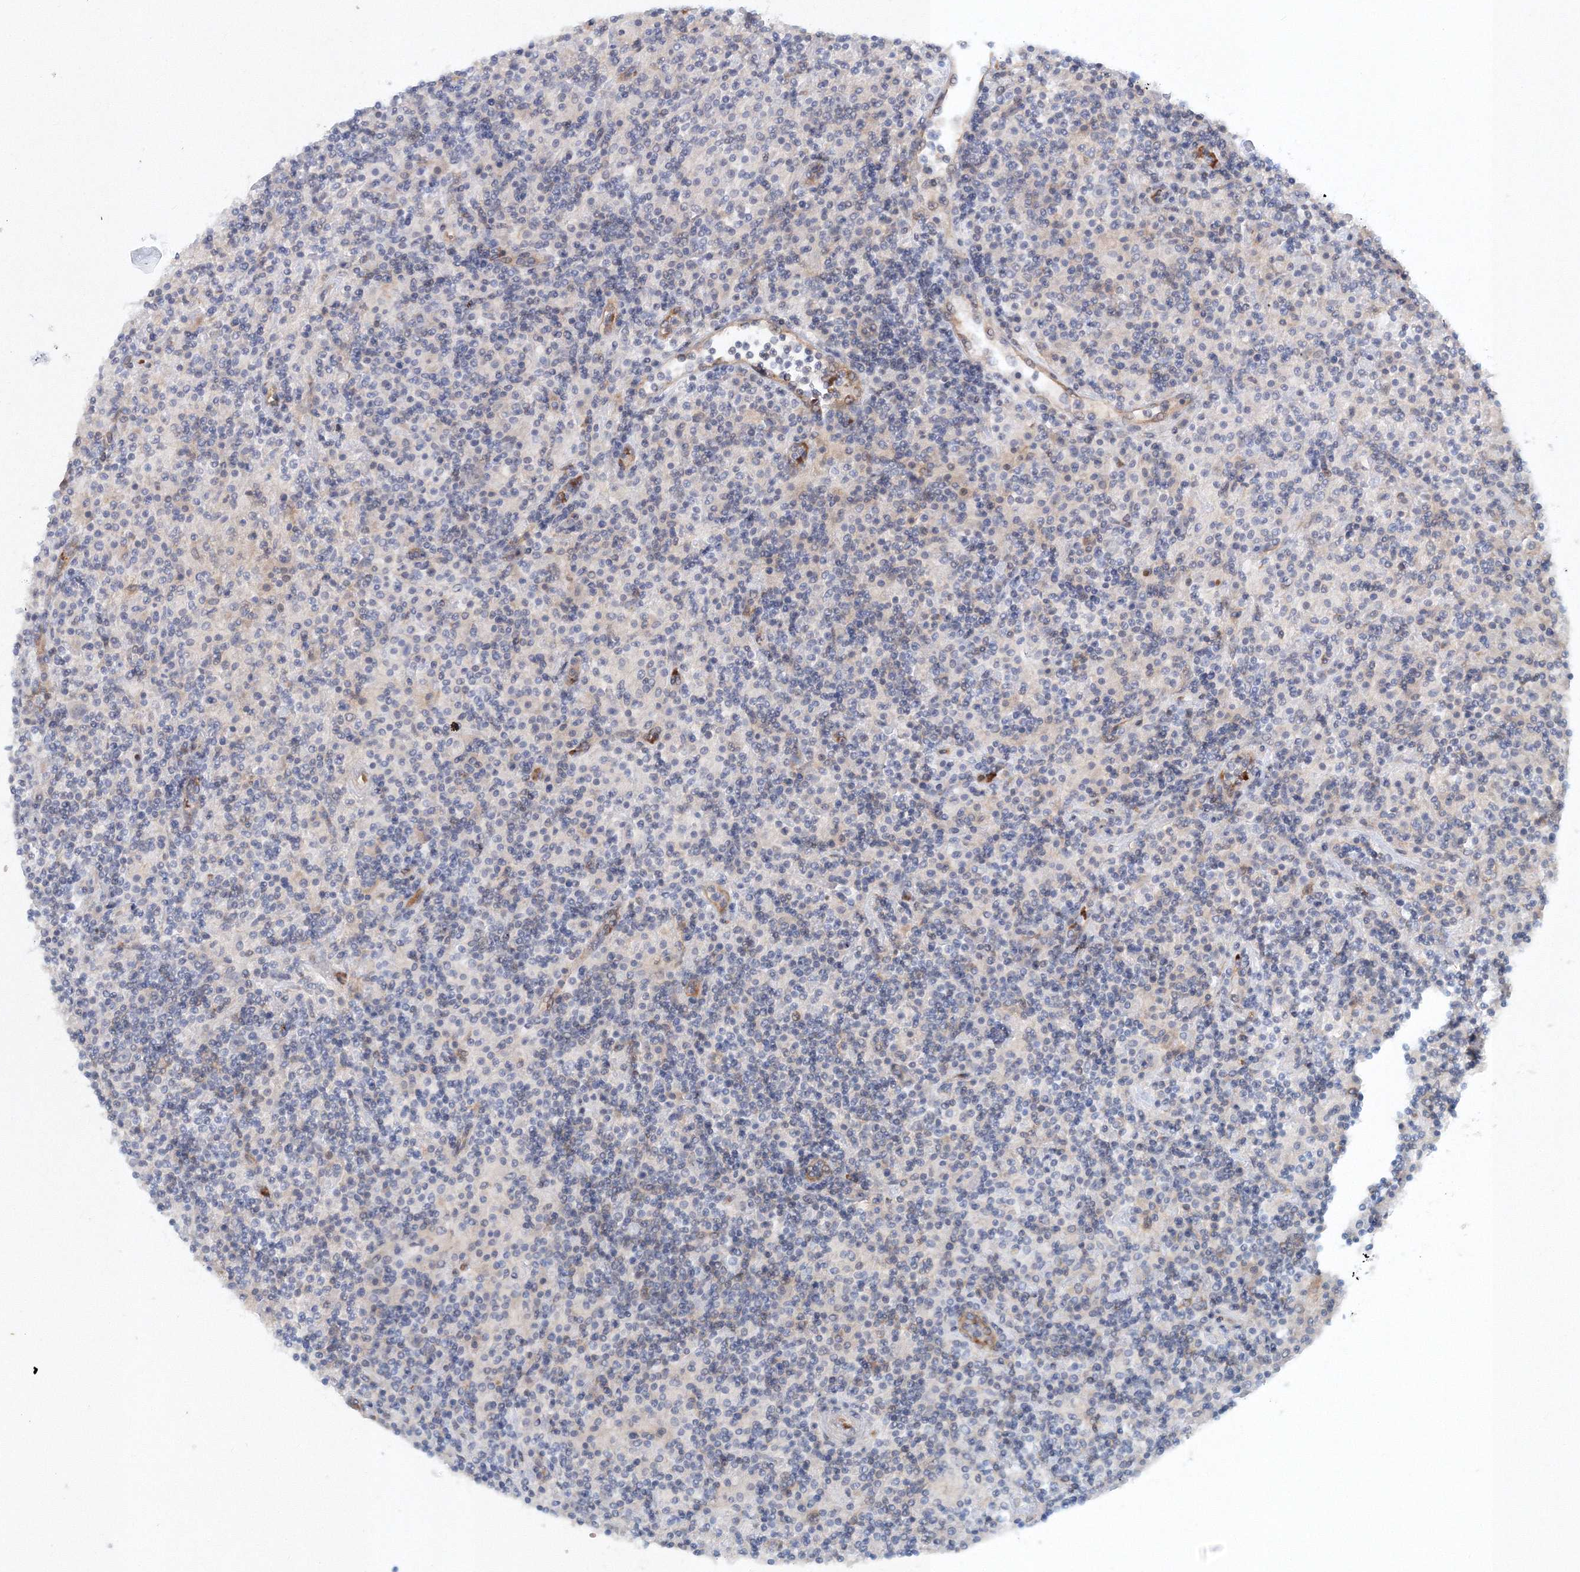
{"staining": {"intensity": "negative", "quantity": "none", "location": "none"}, "tissue": "lymphoma", "cell_type": "Tumor cells", "image_type": "cancer", "snomed": [{"axis": "morphology", "description": "Hodgkin's disease, NOS"}, {"axis": "topography", "description": "Lymph node"}], "caption": "This is a histopathology image of immunohistochemistry staining of lymphoma, which shows no expression in tumor cells. Nuclei are stained in blue.", "gene": "SH3BP5", "patient": {"sex": "male", "age": 70}}